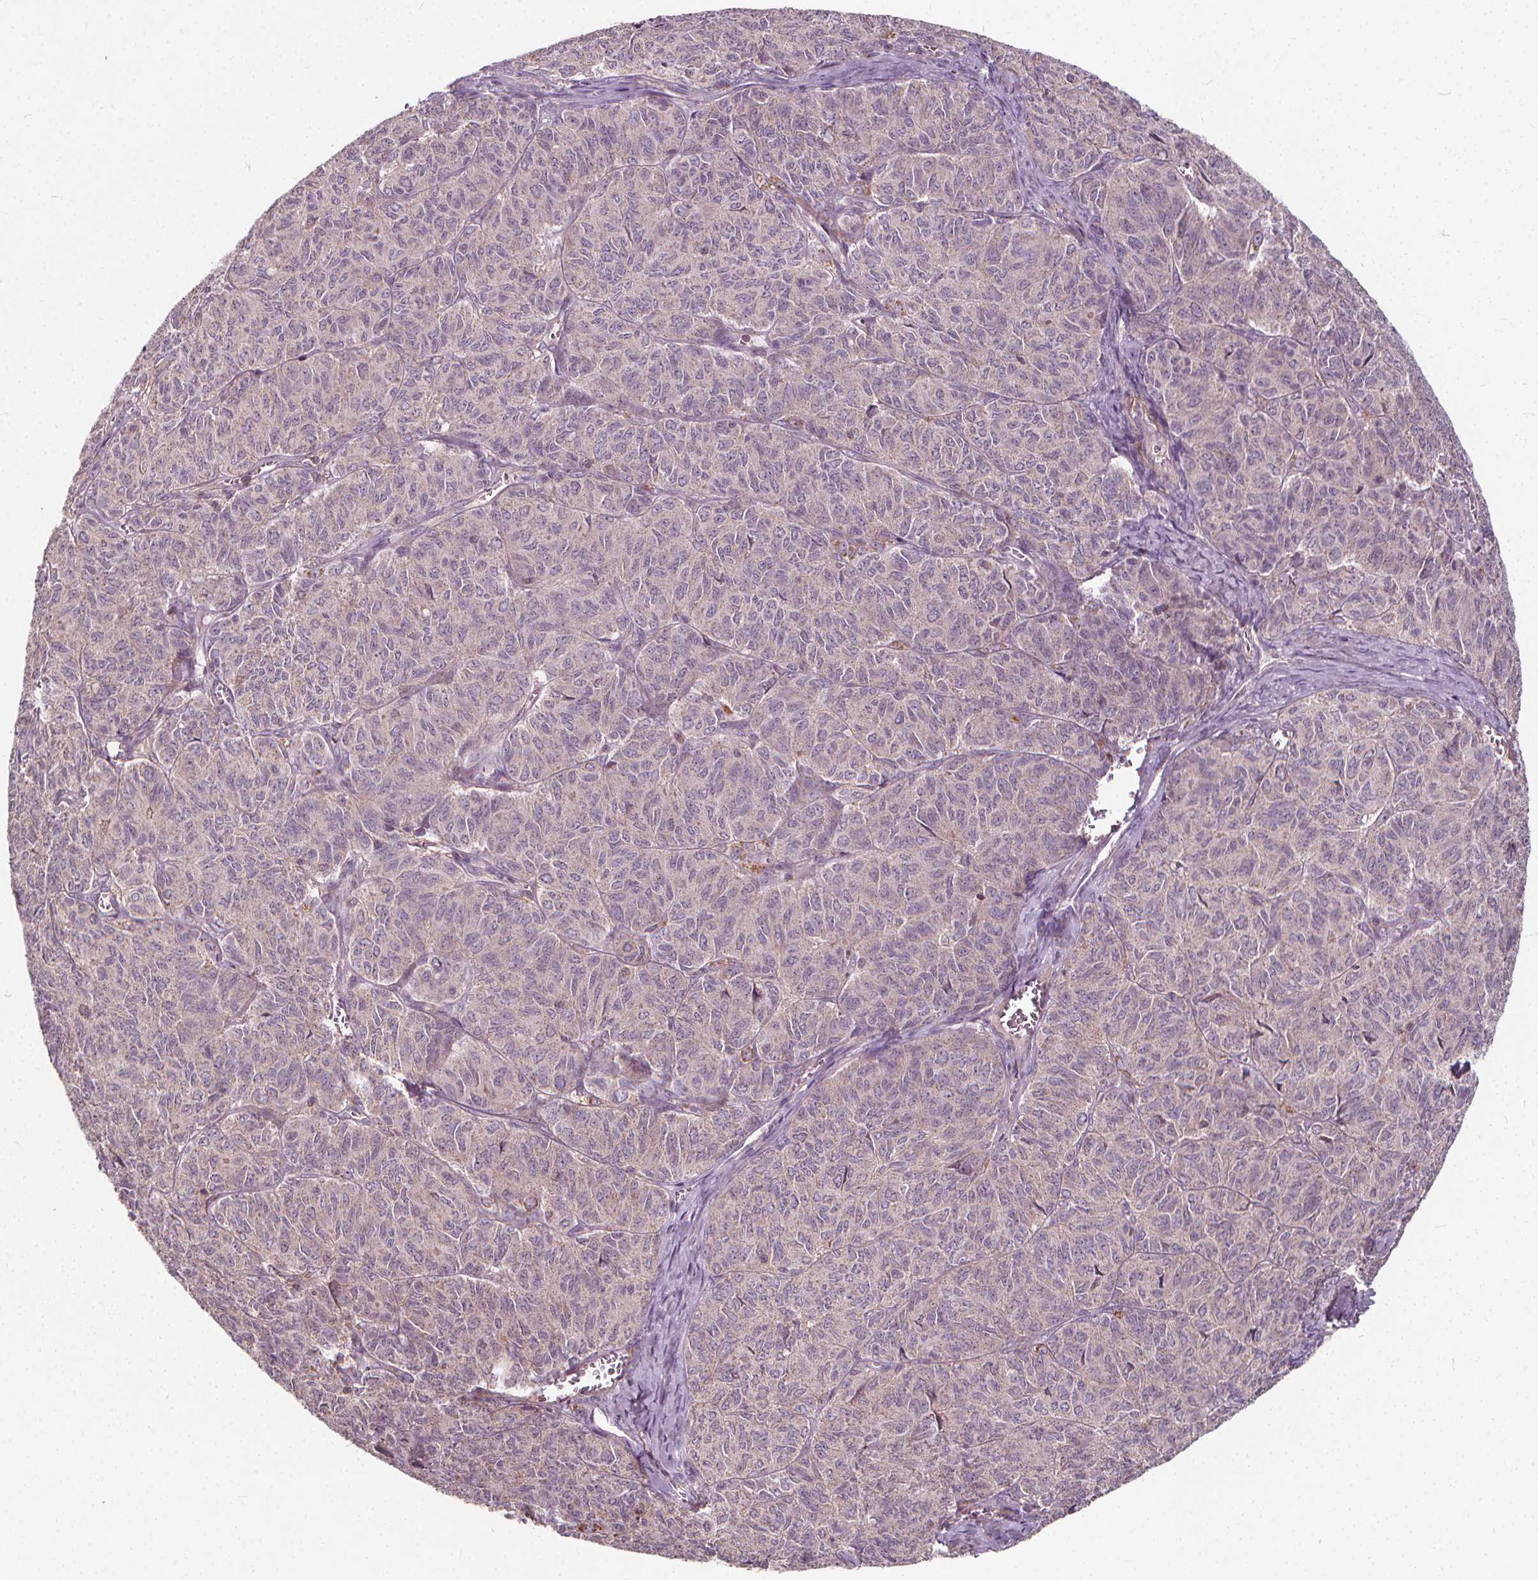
{"staining": {"intensity": "negative", "quantity": "none", "location": "none"}, "tissue": "ovarian cancer", "cell_type": "Tumor cells", "image_type": "cancer", "snomed": [{"axis": "morphology", "description": "Carcinoma, endometroid"}, {"axis": "topography", "description": "Ovary"}], "caption": "DAB (3,3'-diaminobenzidine) immunohistochemical staining of endometroid carcinoma (ovarian) displays no significant staining in tumor cells.", "gene": "ORAI2", "patient": {"sex": "female", "age": 80}}